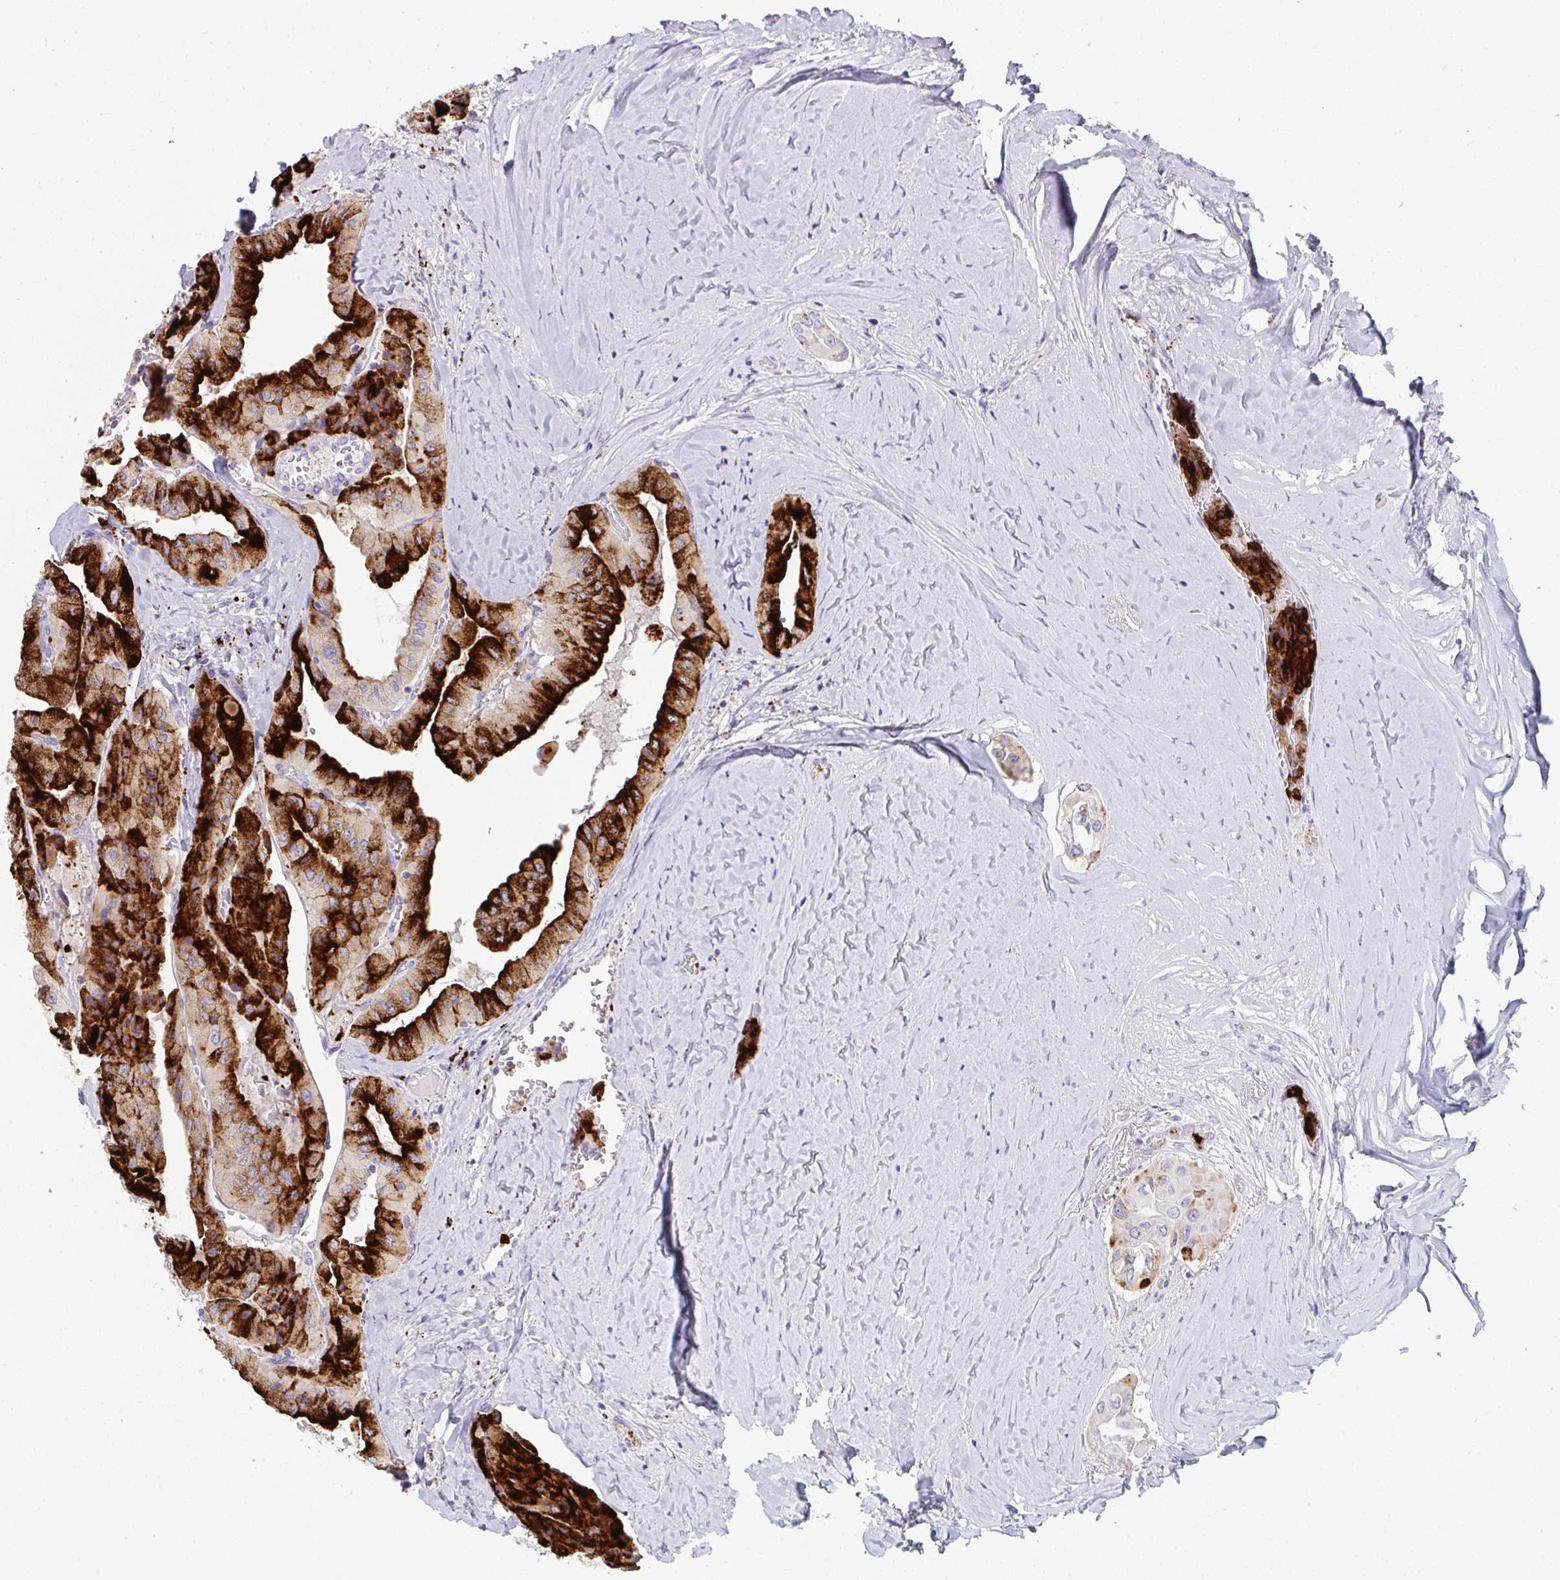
{"staining": {"intensity": "strong", "quantity": ">75%", "location": "cytoplasmic/membranous"}, "tissue": "thyroid cancer", "cell_type": "Tumor cells", "image_type": "cancer", "snomed": [{"axis": "morphology", "description": "Normal tissue, NOS"}, {"axis": "morphology", "description": "Papillary adenocarcinoma, NOS"}, {"axis": "topography", "description": "Thyroid gland"}], "caption": "The image displays a brown stain indicating the presence of a protein in the cytoplasmic/membranous of tumor cells in papillary adenocarcinoma (thyroid).", "gene": "HGFAC", "patient": {"sex": "female", "age": 59}}